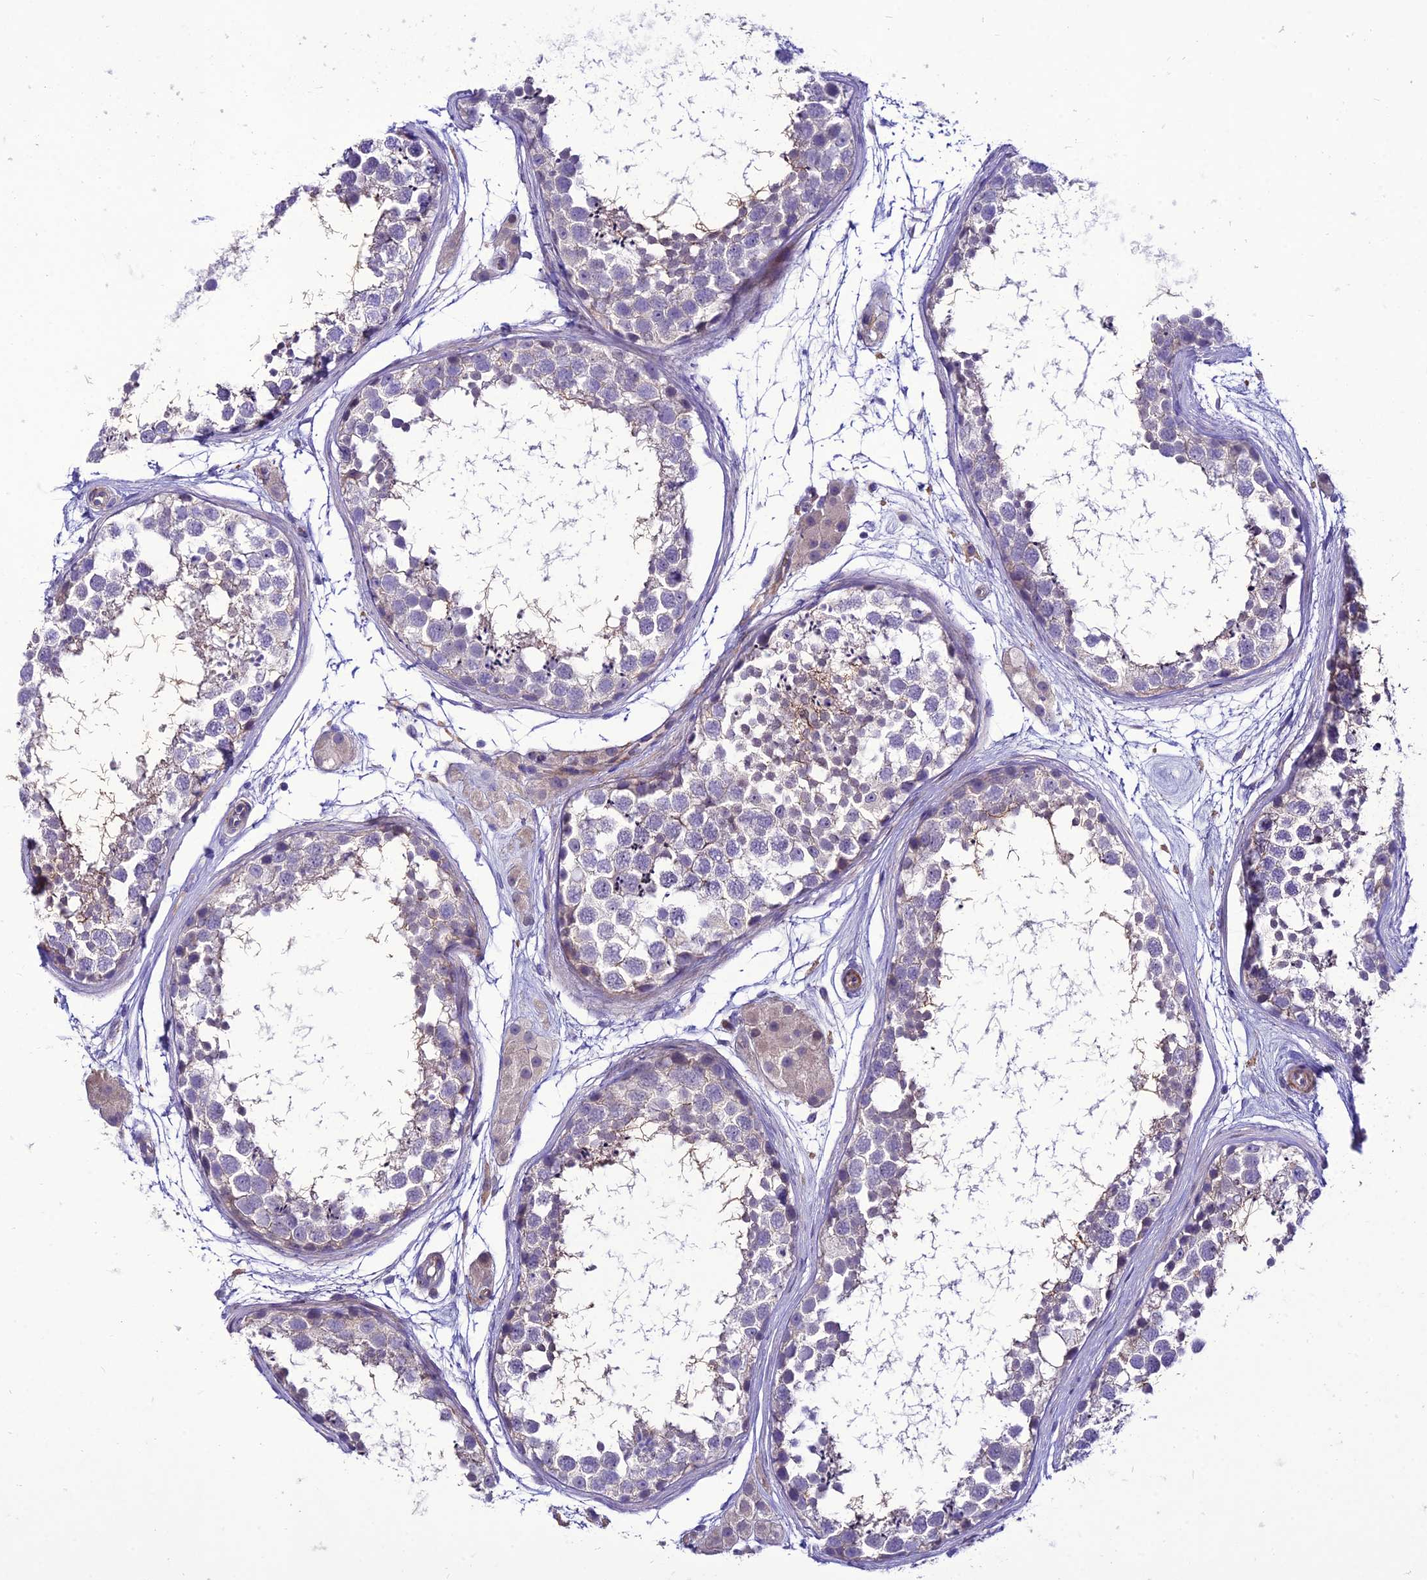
{"staining": {"intensity": "negative", "quantity": "none", "location": "none"}, "tissue": "testis", "cell_type": "Cells in seminiferous ducts", "image_type": "normal", "snomed": [{"axis": "morphology", "description": "Normal tissue, NOS"}, {"axis": "topography", "description": "Testis"}], "caption": "A high-resolution histopathology image shows immunohistochemistry staining of benign testis, which shows no significant expression in cells in seminiferous ducts. The staining is performed using DAB (3,3'-diaminobenzidine) brown chromogen with nuclei counter-stained in using hematoxylin.", "gene": "TEKT3", "patient": {"sex": "male", "age": 56}}